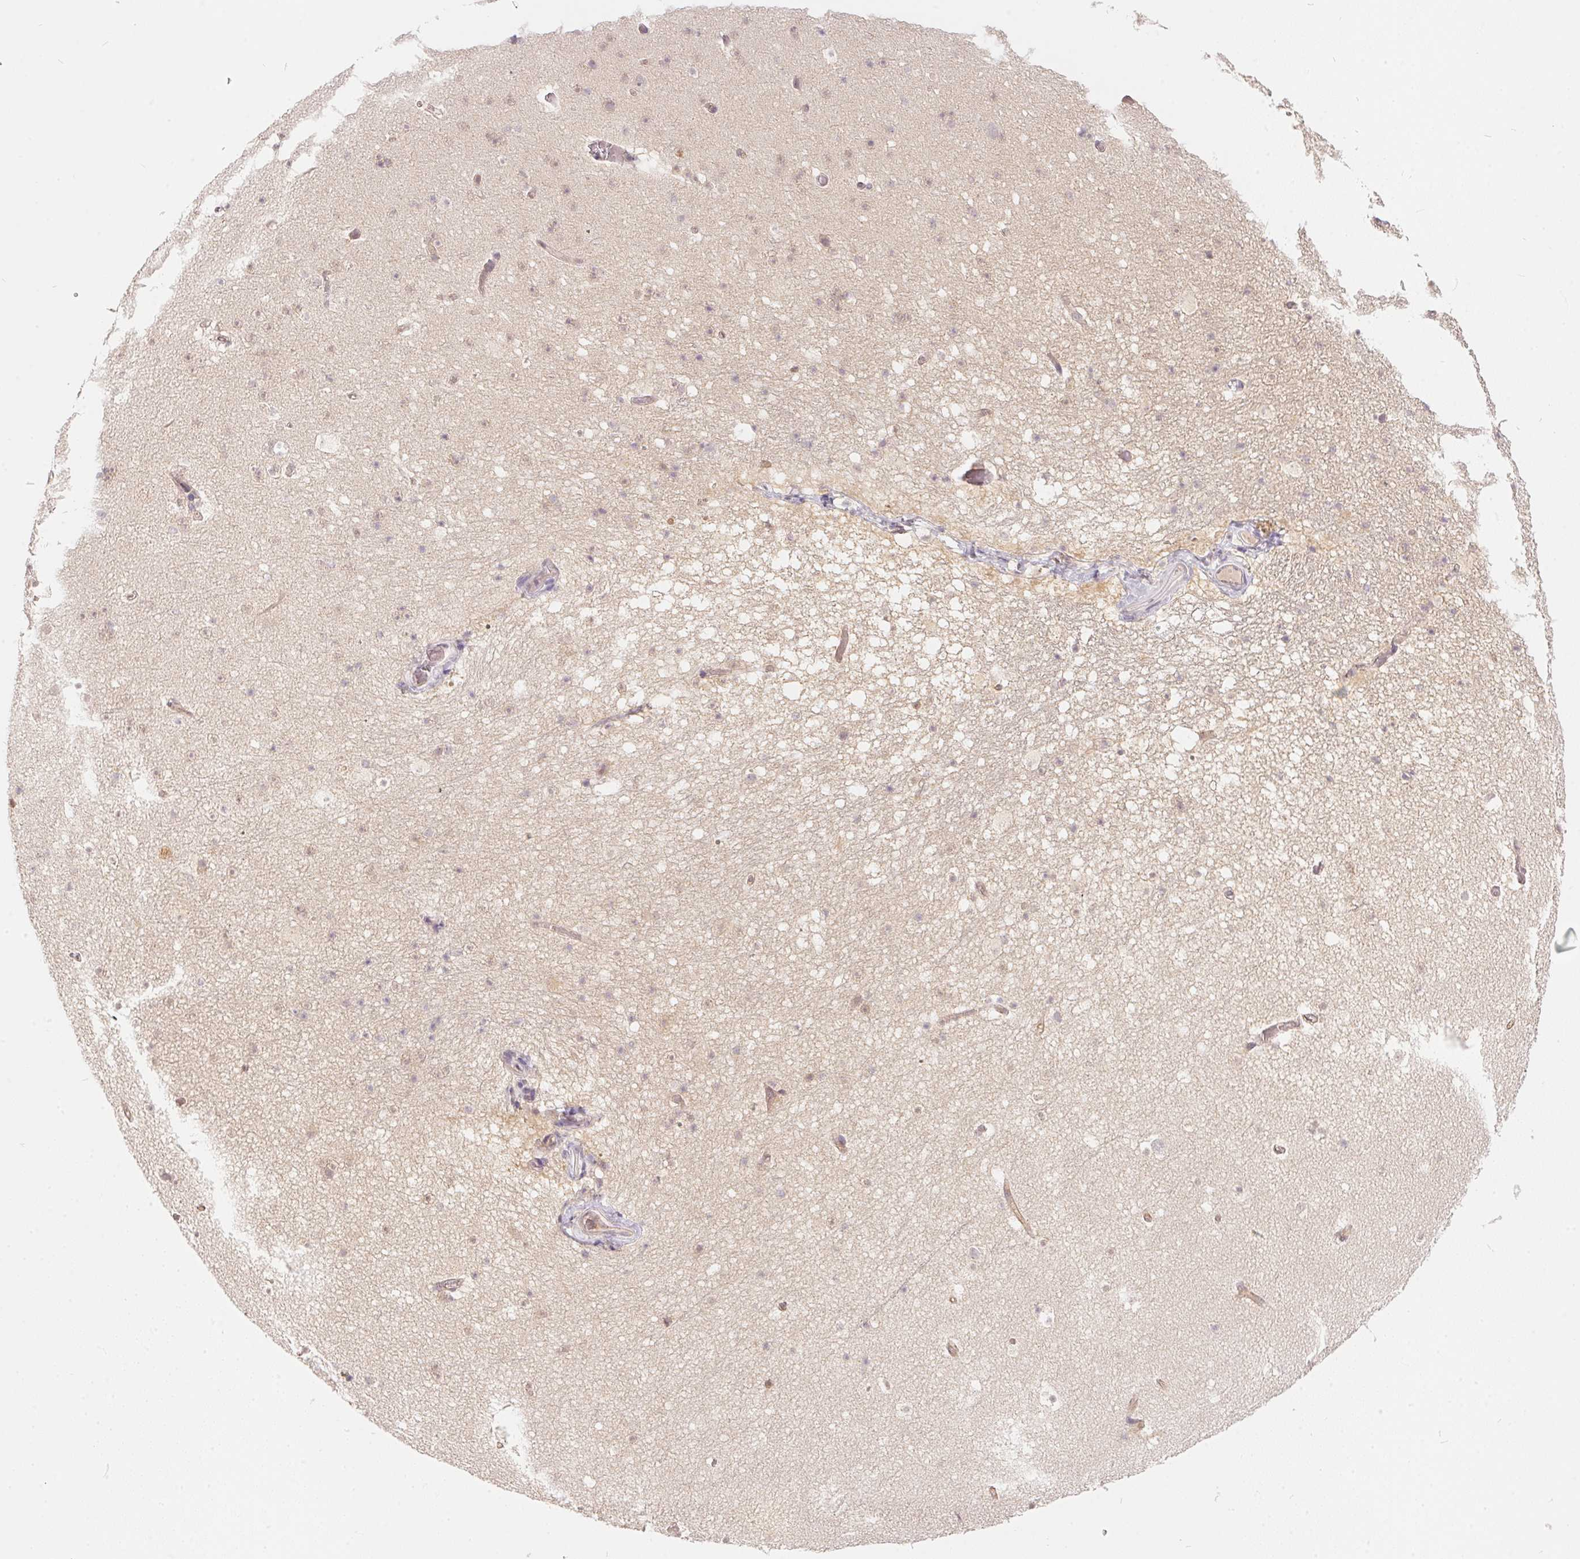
{"staining": {"intensity": "negative", "quantity": "none", "location": "none"}, "tissue": "hippocampus", "cell_type": "Glial cells", "image_type": "normal", "snomed": [{"axis": "morphology", "description": "Normal tissue, NOS"}, {"axis": "topography", "description": "Hippocampus"}], "caption": "The histopathology image displays no significant positivity in glial cells of hippocampus. (DAB IHC, high magnification).", "gene": "BLMH", "patient": {"sex": "male", "age": 26}}